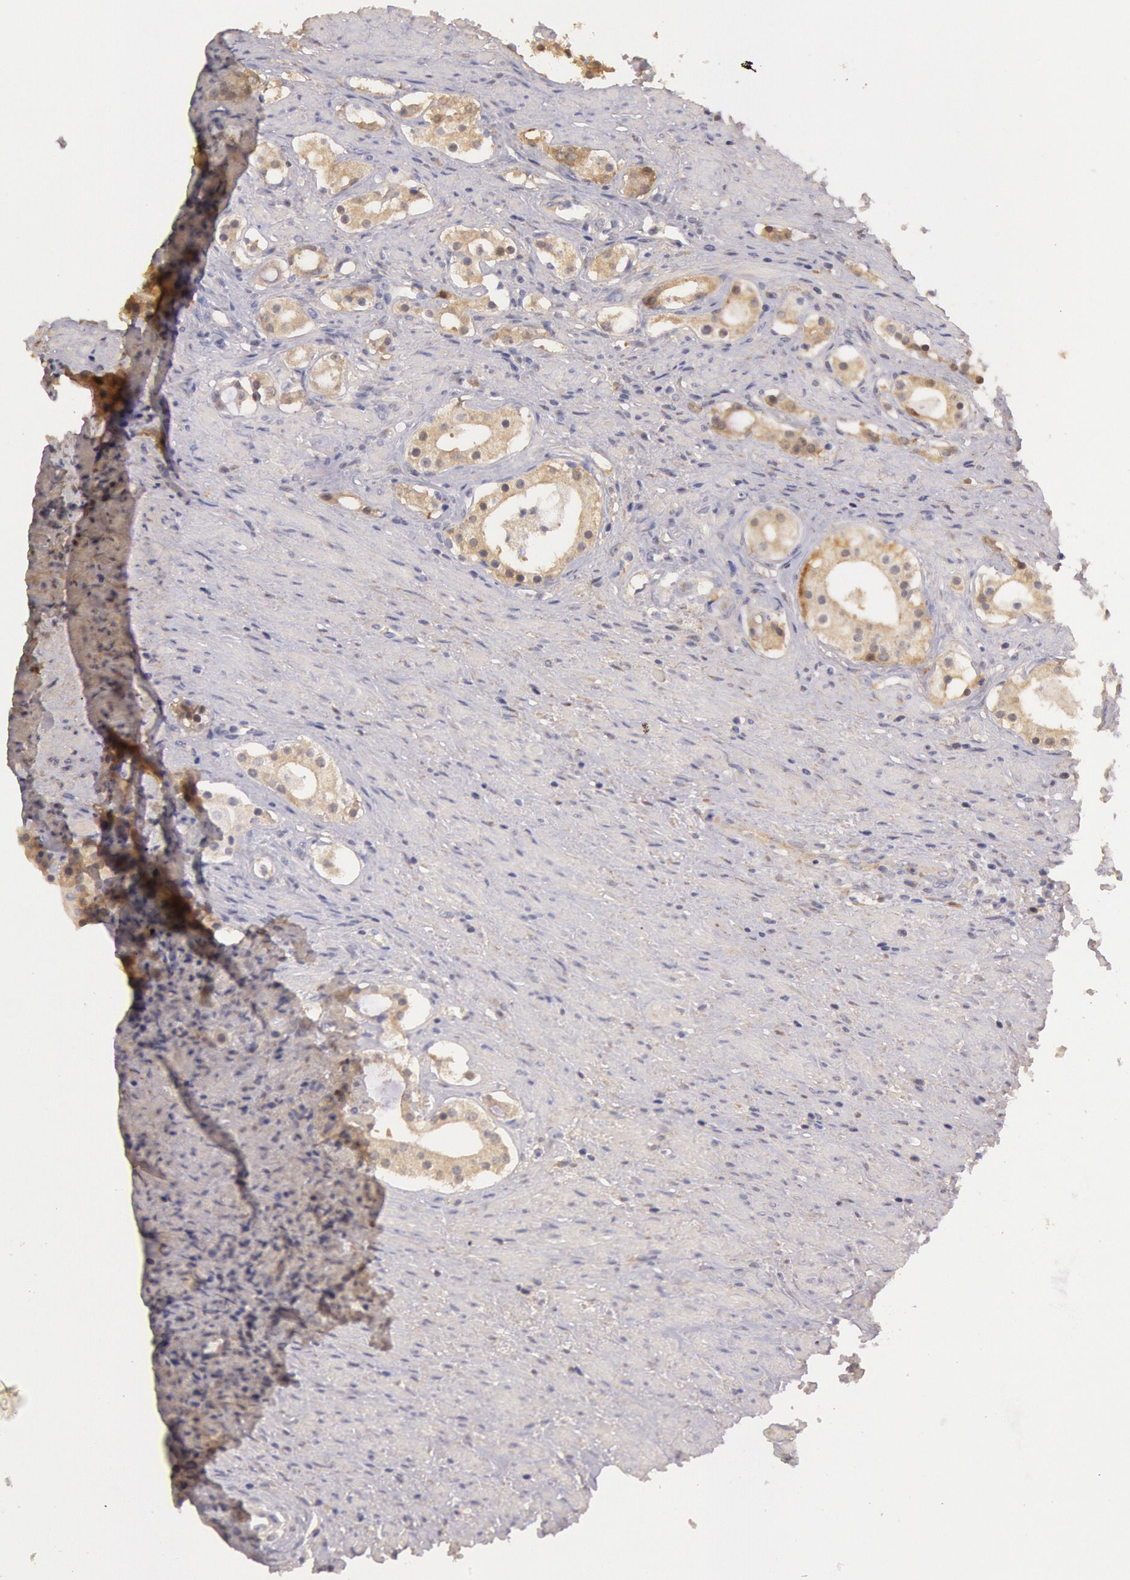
{"staining": {"intensity": "negative", "quantity": "none", "location": "none"}, "tissue": "prostate cancer", "cell_type": "Tumor cells", "image_type": "cancer", "snomed": [{"axis": "morphology", "description": "Adenocarcinoma, Medium grade"}, {"axis": "topography", "description": "Prostate"}], "caption": "Prostate cancer (medium-grade adenocarcinoma) was stained to show a protein in brown. There is no significant staining in tumor cells. (Immunohistochemistry, brightfield microscopy, high magnification).", "gene": "C1R", "patient": {"sex": "male", "age": 73}}